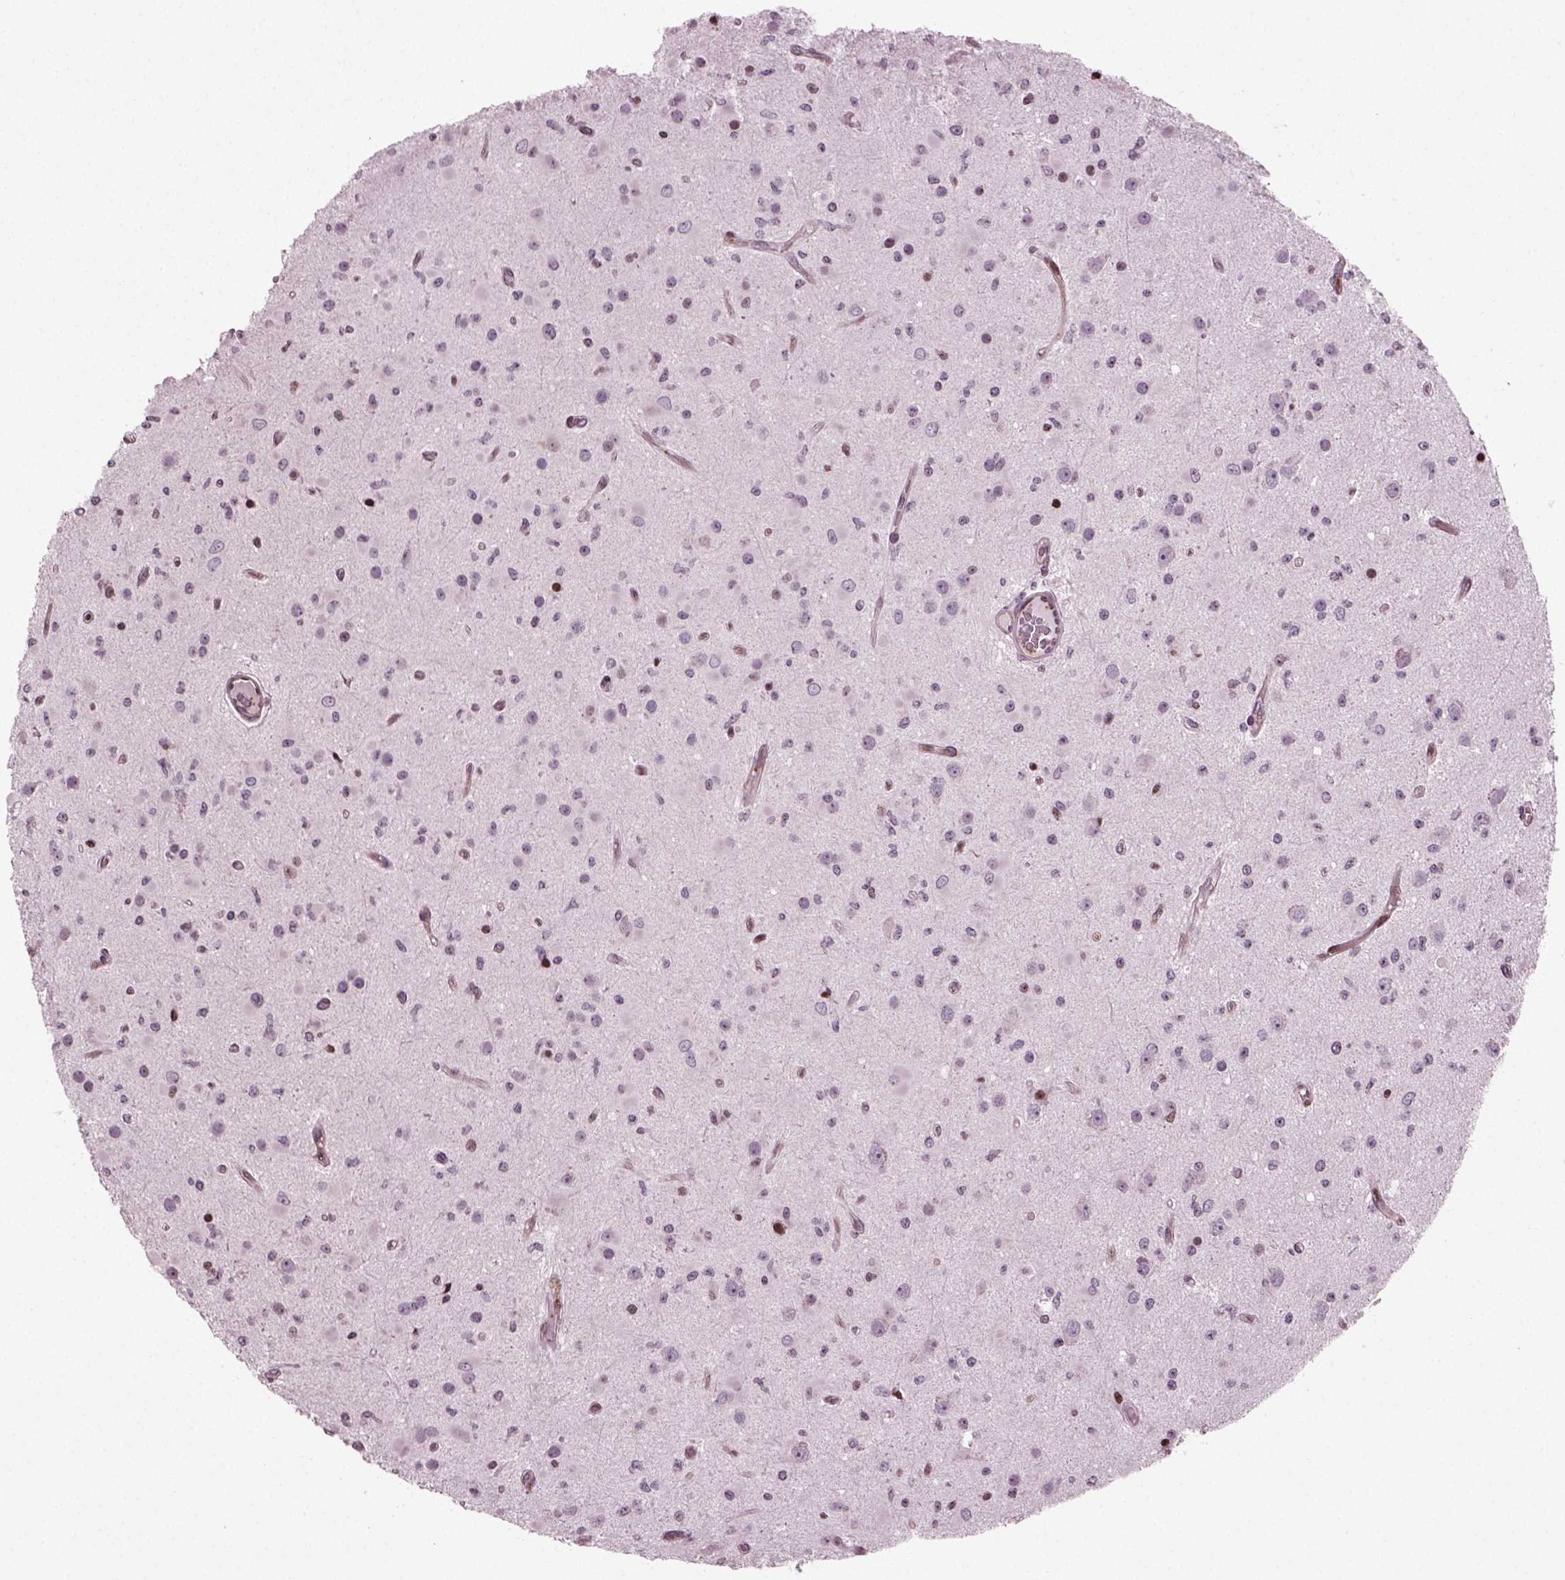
{"staining": {"intensity": "negative", "quantity": "none", "location": "none"}, "tissue": "glioma", "cell_type": "Tumor cells", "image_type": "cancer", "snomed": [{"axis": "morphology", "description": "Glioma, malignant, Low grade"}, {"axis": "topography", "description": "Brain"}], "caption": "Low-grade glioma (malignant) was stained to show a protein in brown. There is no significant positivity in tumor cells.", "gene": "HEYL", "patient": {"sex": "female", "age": 45}}